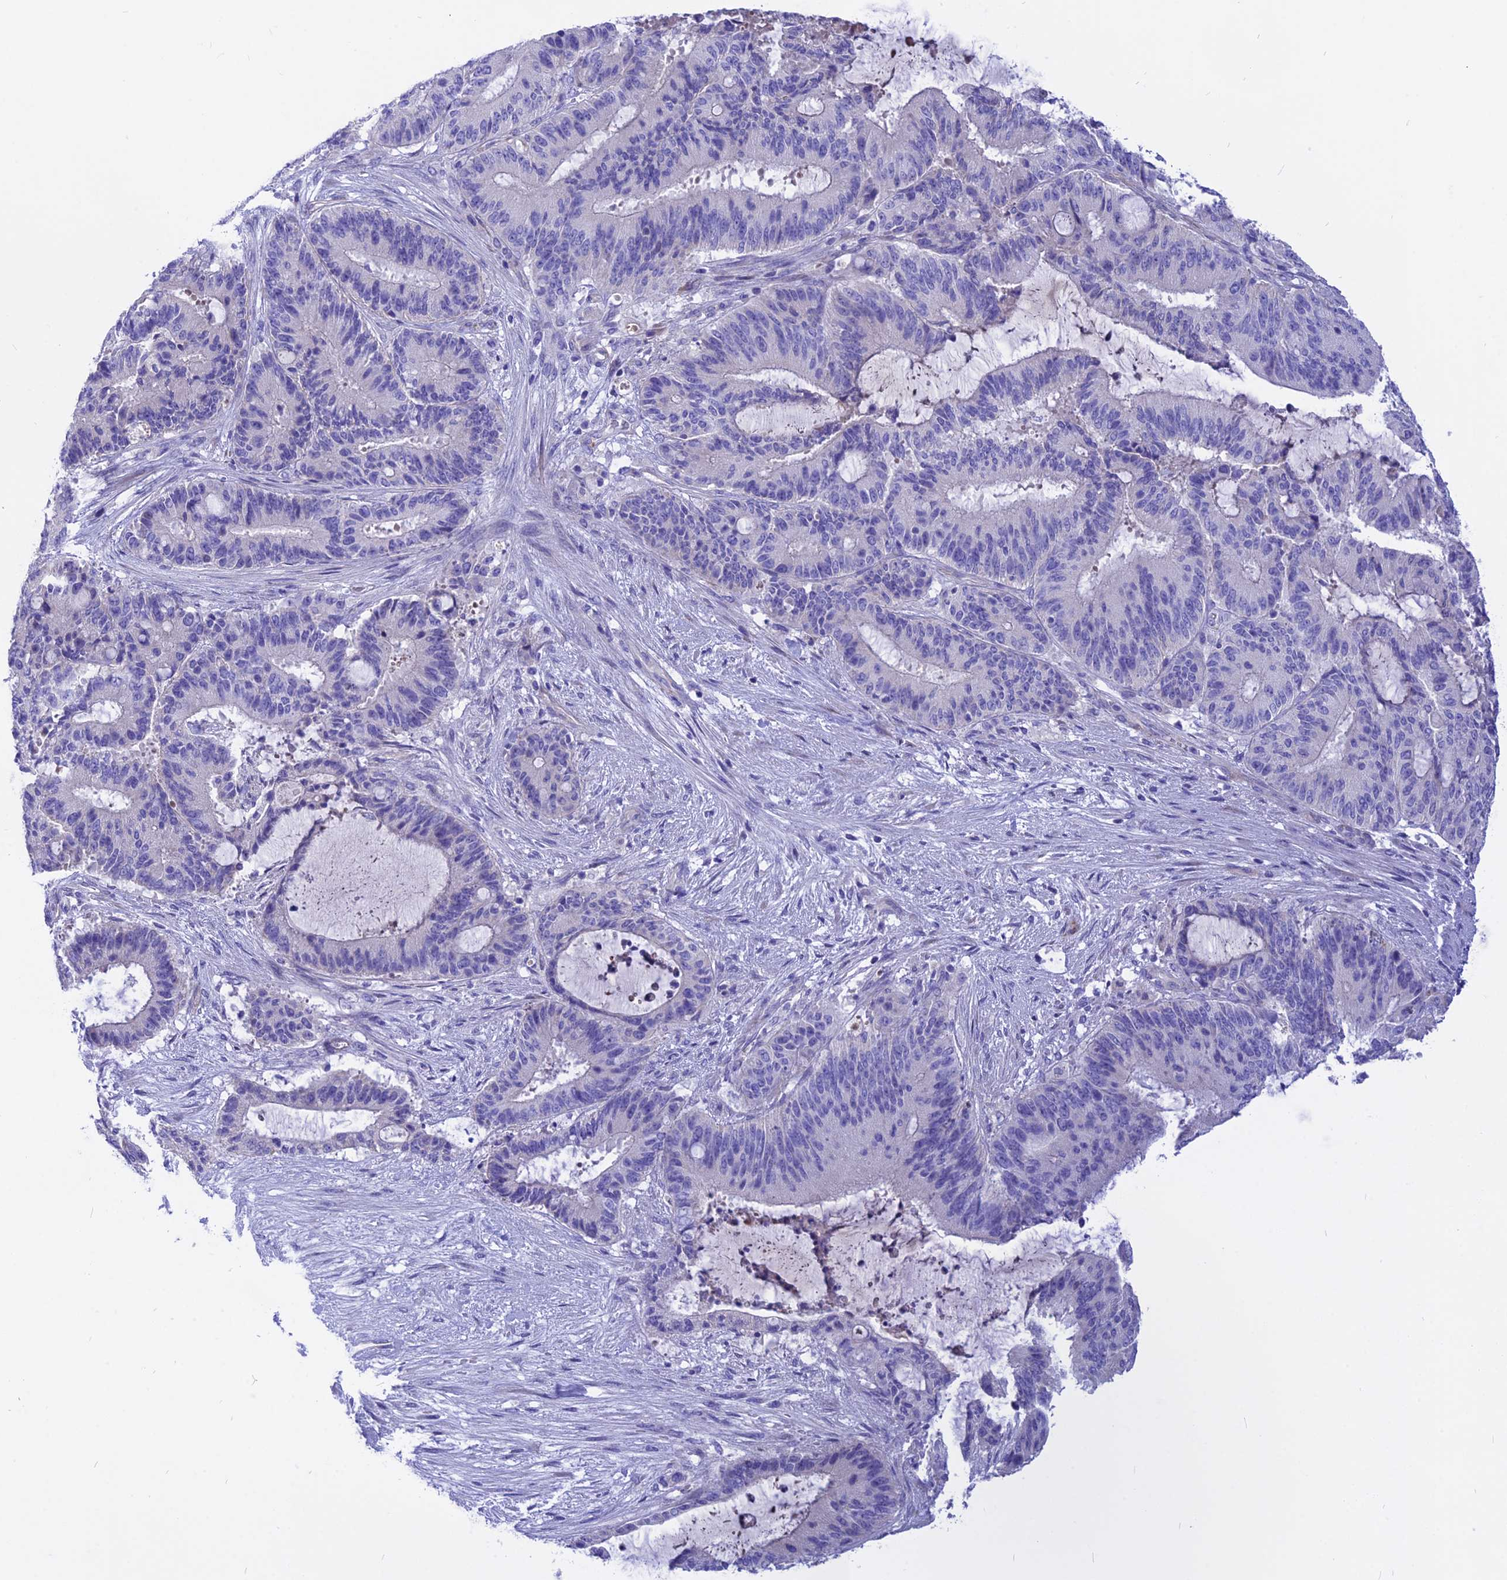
{"staining": {"intensity": "negative", "quantity": "none", "location": "none"}, "tissue": "liver cancer", "cell_type": "Tumor cells", "image_type": "cancer", "snomed": [{"axis": "morphology", "description": "Normal tissue, NOS"}, {"axis": "morphology", "description": "Cholangiocarcinoma"}, {"axis": "topography", "description": "Liver"}, {"axis": "topography", "description": "Peripheral nerve tissue"}], "caption": "Protein analysis of liver cancer (cholangiocarcinoma) reveals no significant positivity in tumor cells.", "gene": "TMEM138", "patient": {"sex": "female", "age": 73}}